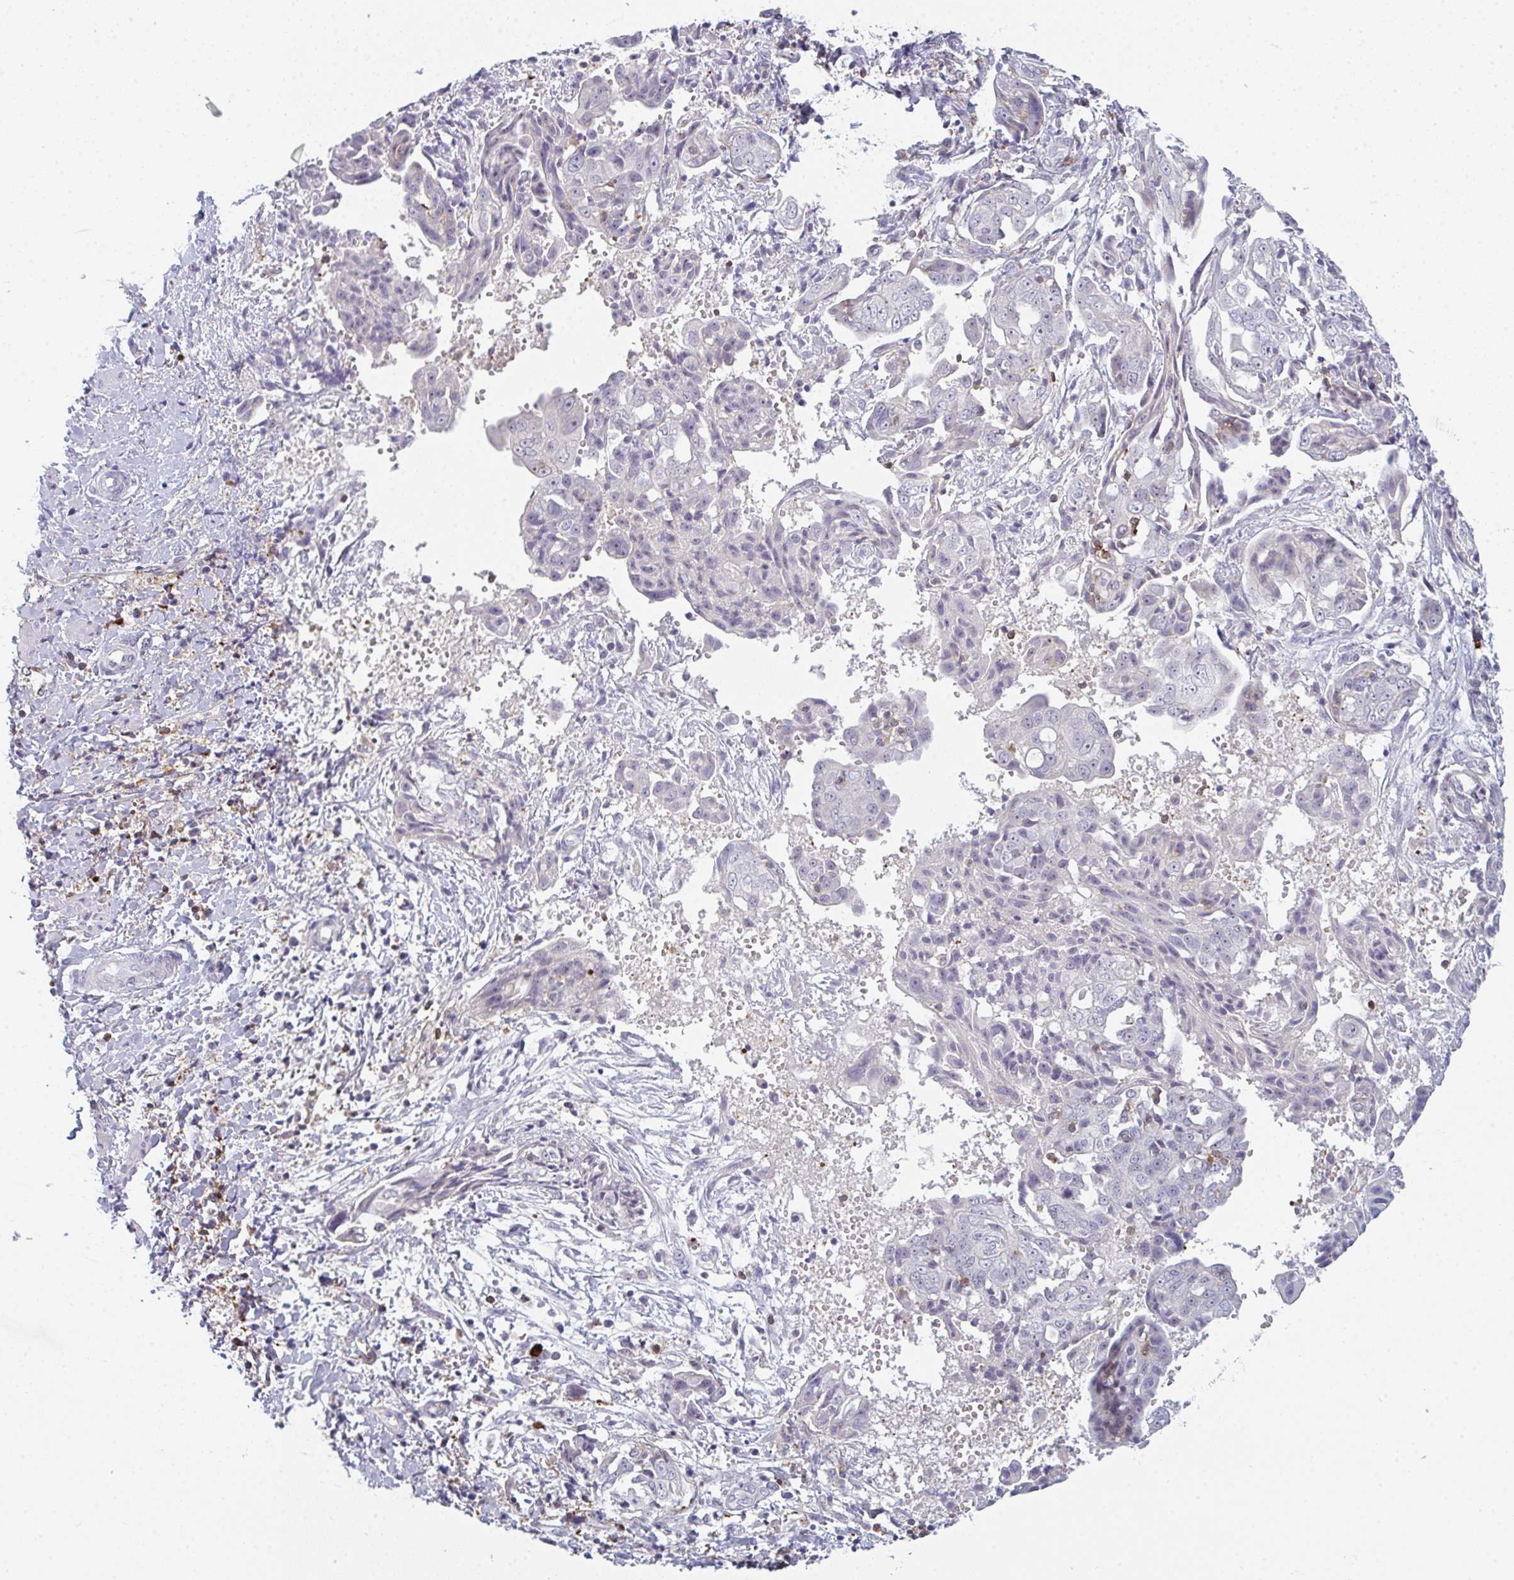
{"staining": {"intensity": "negative", "quantity": "none", "location": "none"}, "tissue": "ovarian cancer", "cell_type": "Tumor cells", "image_type": "cancer", "snomed": [{"axis": "morphology", "description": "Carcinoma, endometroid"}, {"axis": "topography", "description": "Ovary"}], "caption": "Immunohistochemical staining of ovarian cancer (endometroid carcinoma) demonstrates no significant expression in tumor cells. Brightfield microscopy of immunohistochemistry stained with DAB (brown) and hematoxylin (blue), captured at high magnification.", "gene": "CD80", "patient": {"sex": "female", "age": 70}}